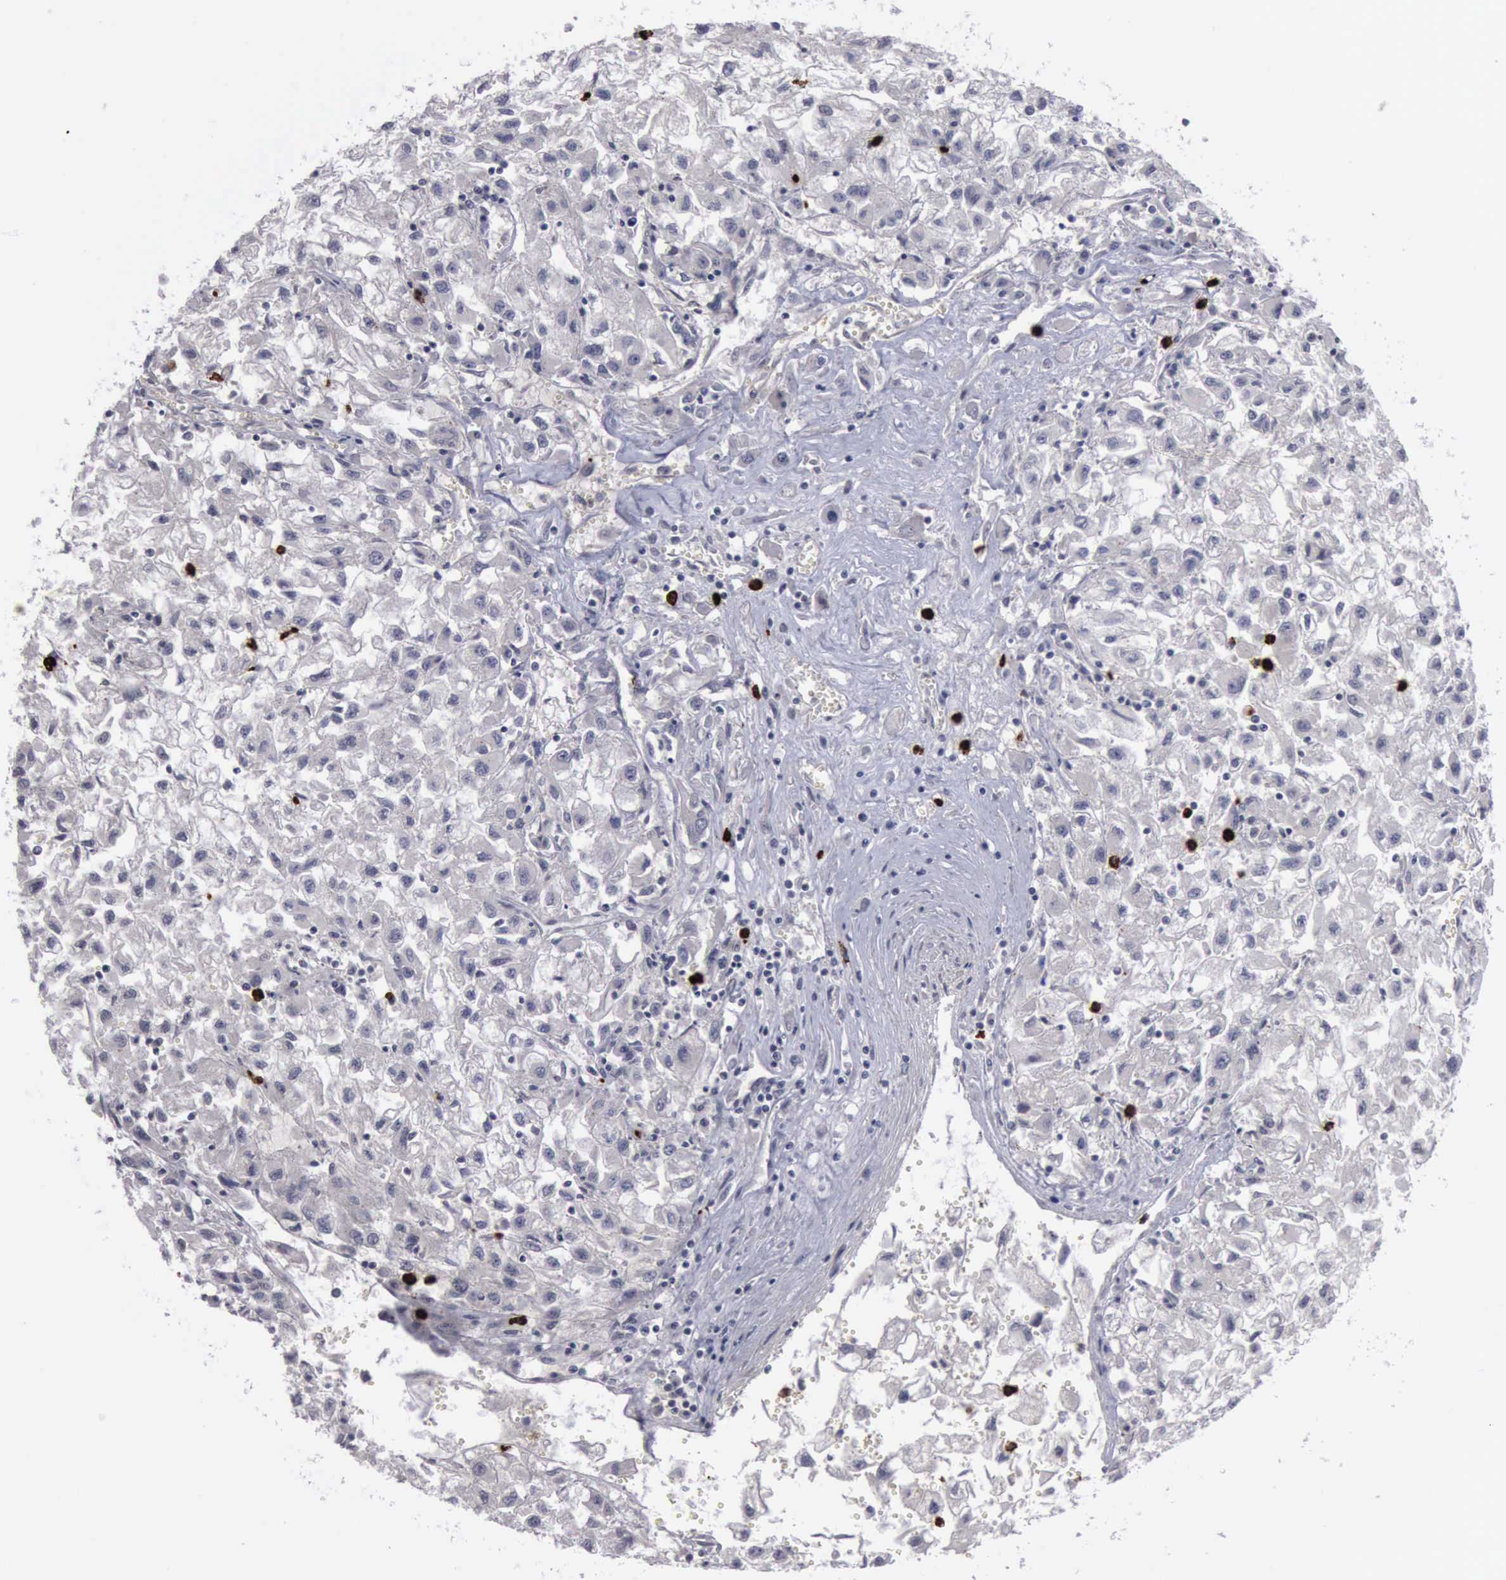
{"staining": {"intensity": "negative", "quantity": "none", "location": "none"}, "tissue": "renal cancer", "cell_type": "Tumor cells", "image_type": "cancer", "snomed": [{"axis": "morphology", "description": "Adenocarcinoma, NOS"}, {"axis": "topography", "description": "Kidney"}], "caption": "Immunohistochemistry image of renal cancer (adenocarcinoma) stained for a protein (brown), which reveals no expression in tumor cells.", "gene": "MMP9", "patient": {"sex": "male", "age": 59}}